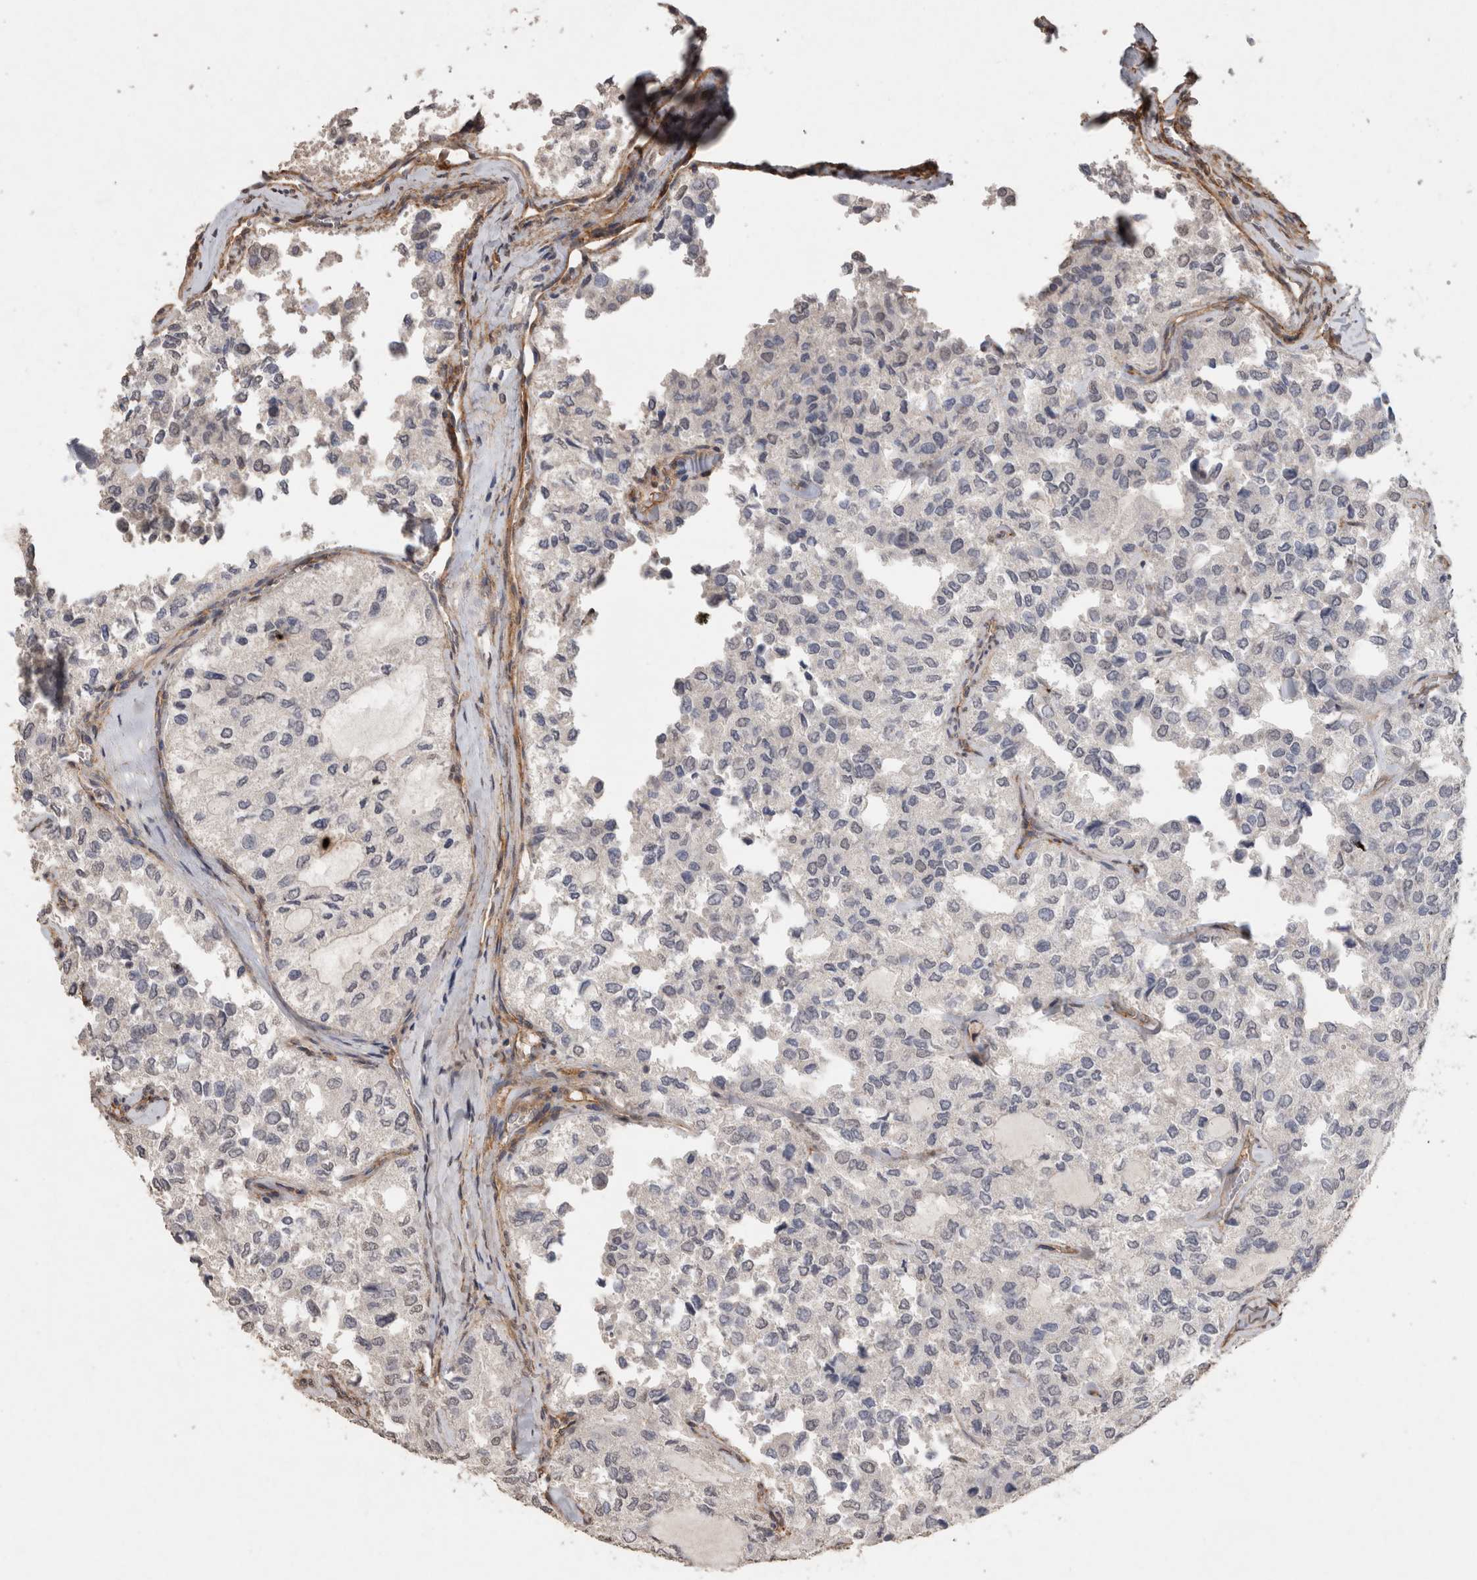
{"staining": {"intensity": "negative", "quantity": "none", "location": "none"}, "tissue": "thyroid cancer", "cell_type": "Tumor cells", "image_type": "cancer", "snomed": [{"axis": "morphology", "description": "Follicular adenoma carcinoma, NOS"}, {"axis": "topography", "description": "Thyroid gland"}], "caption": "This is an immunohistochemistry histopathology image of human thyroid cancer (follicular adenoma carcinoma). There is no staining in tumor cells.", "gene": "RECK", "patient": {"sex": "male", "age": 75}}